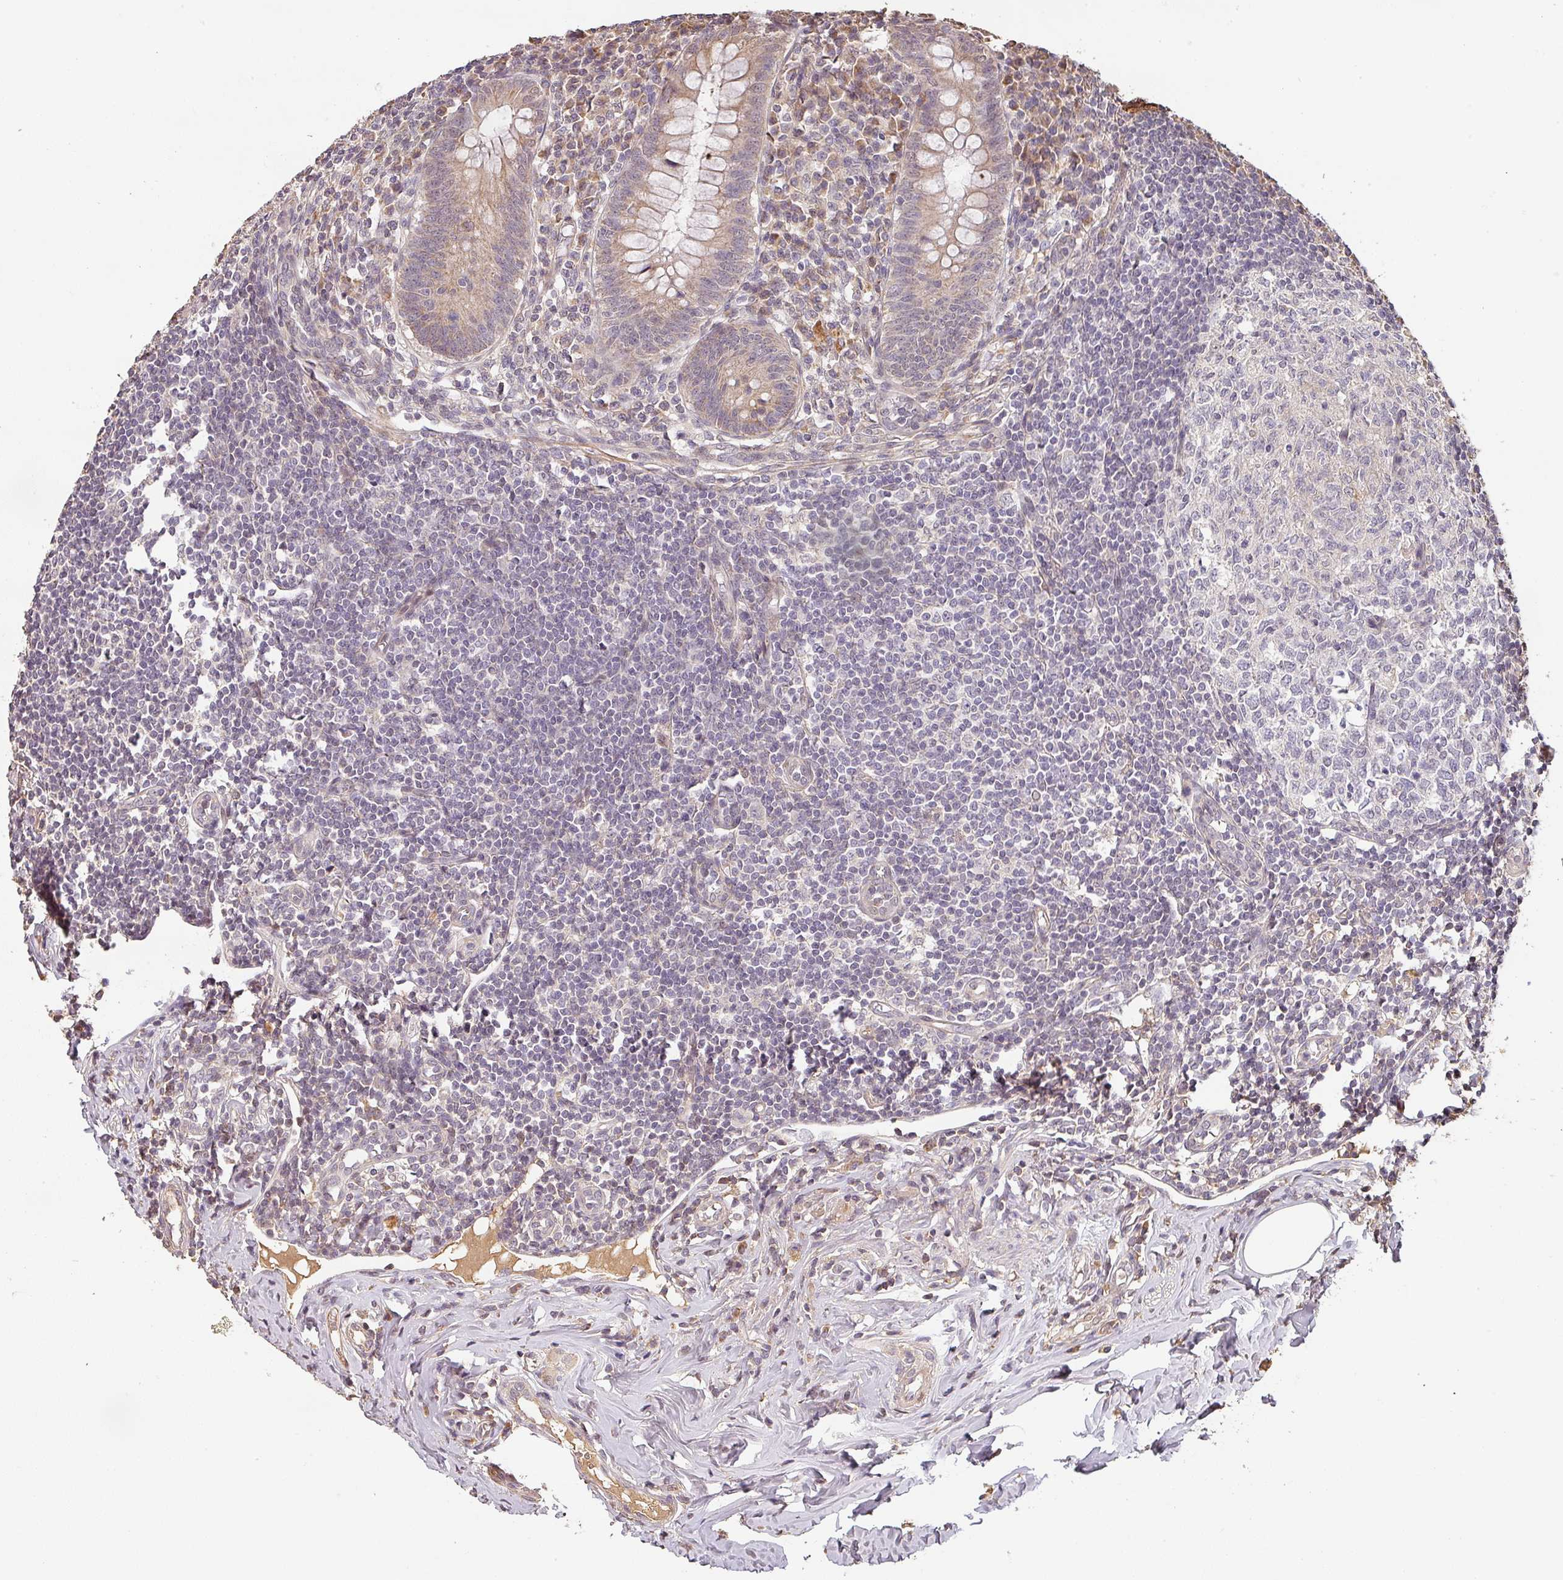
{"staining": {"intensity": "weak", "quantity": "25%-75%", "location": "cytoplasmic/membranous"}, "tissue": "appendix", "cell_type": "Glandular cells", "image_type": "normal", "snomed": [{"axis": "morphology", "description": "Normal tissue, NOS"}, {"axis": "topography", "description": "Appendix"}], "caption": "Weak cytoplasmic/membranous positivity is seen in about 25%-75% of glandular cells in unremarkable appendix.", "gene": "BPIFB3", "patient": {"sex": "female", "age": 33}}